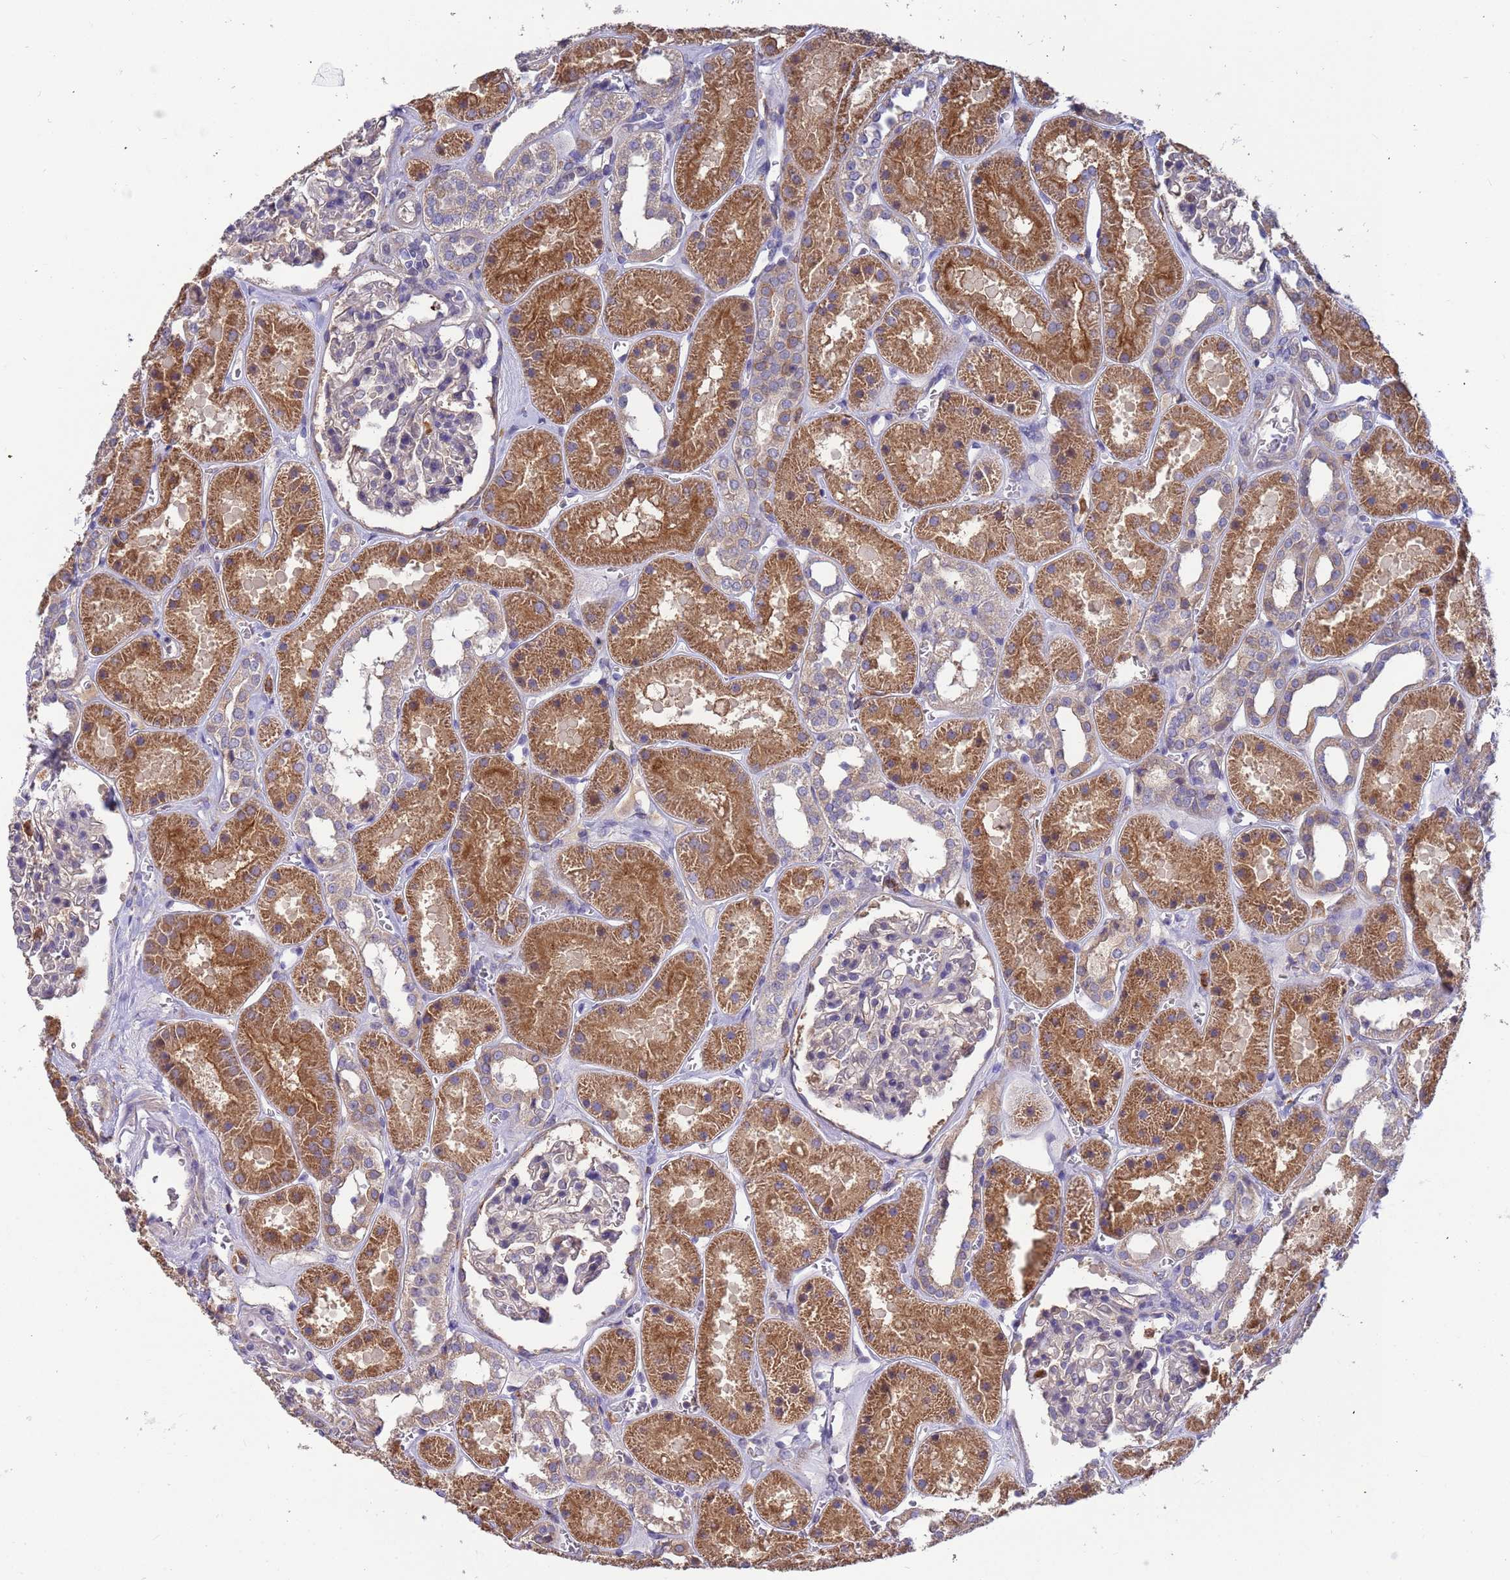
{"staining": {"intensity": "negative", "quantity": "none", "location": "none"}, "tissue": "kidney", "cell_type": "Cells in glomeruli", "image_type": "normal", "snomed": [{"axis": "morphology", "description": "Normal tissue, NOS"}, {"axis": "topography", "description": "Kidney"}], "caption": "A high-resolution histopathology image shows immunohistochemistry (IHC) staining of normal kidney, which displays no significant staining in cells in glomeruli.", "gene": "AMPD3", "patient": {"sex": "female", "age": 41}}